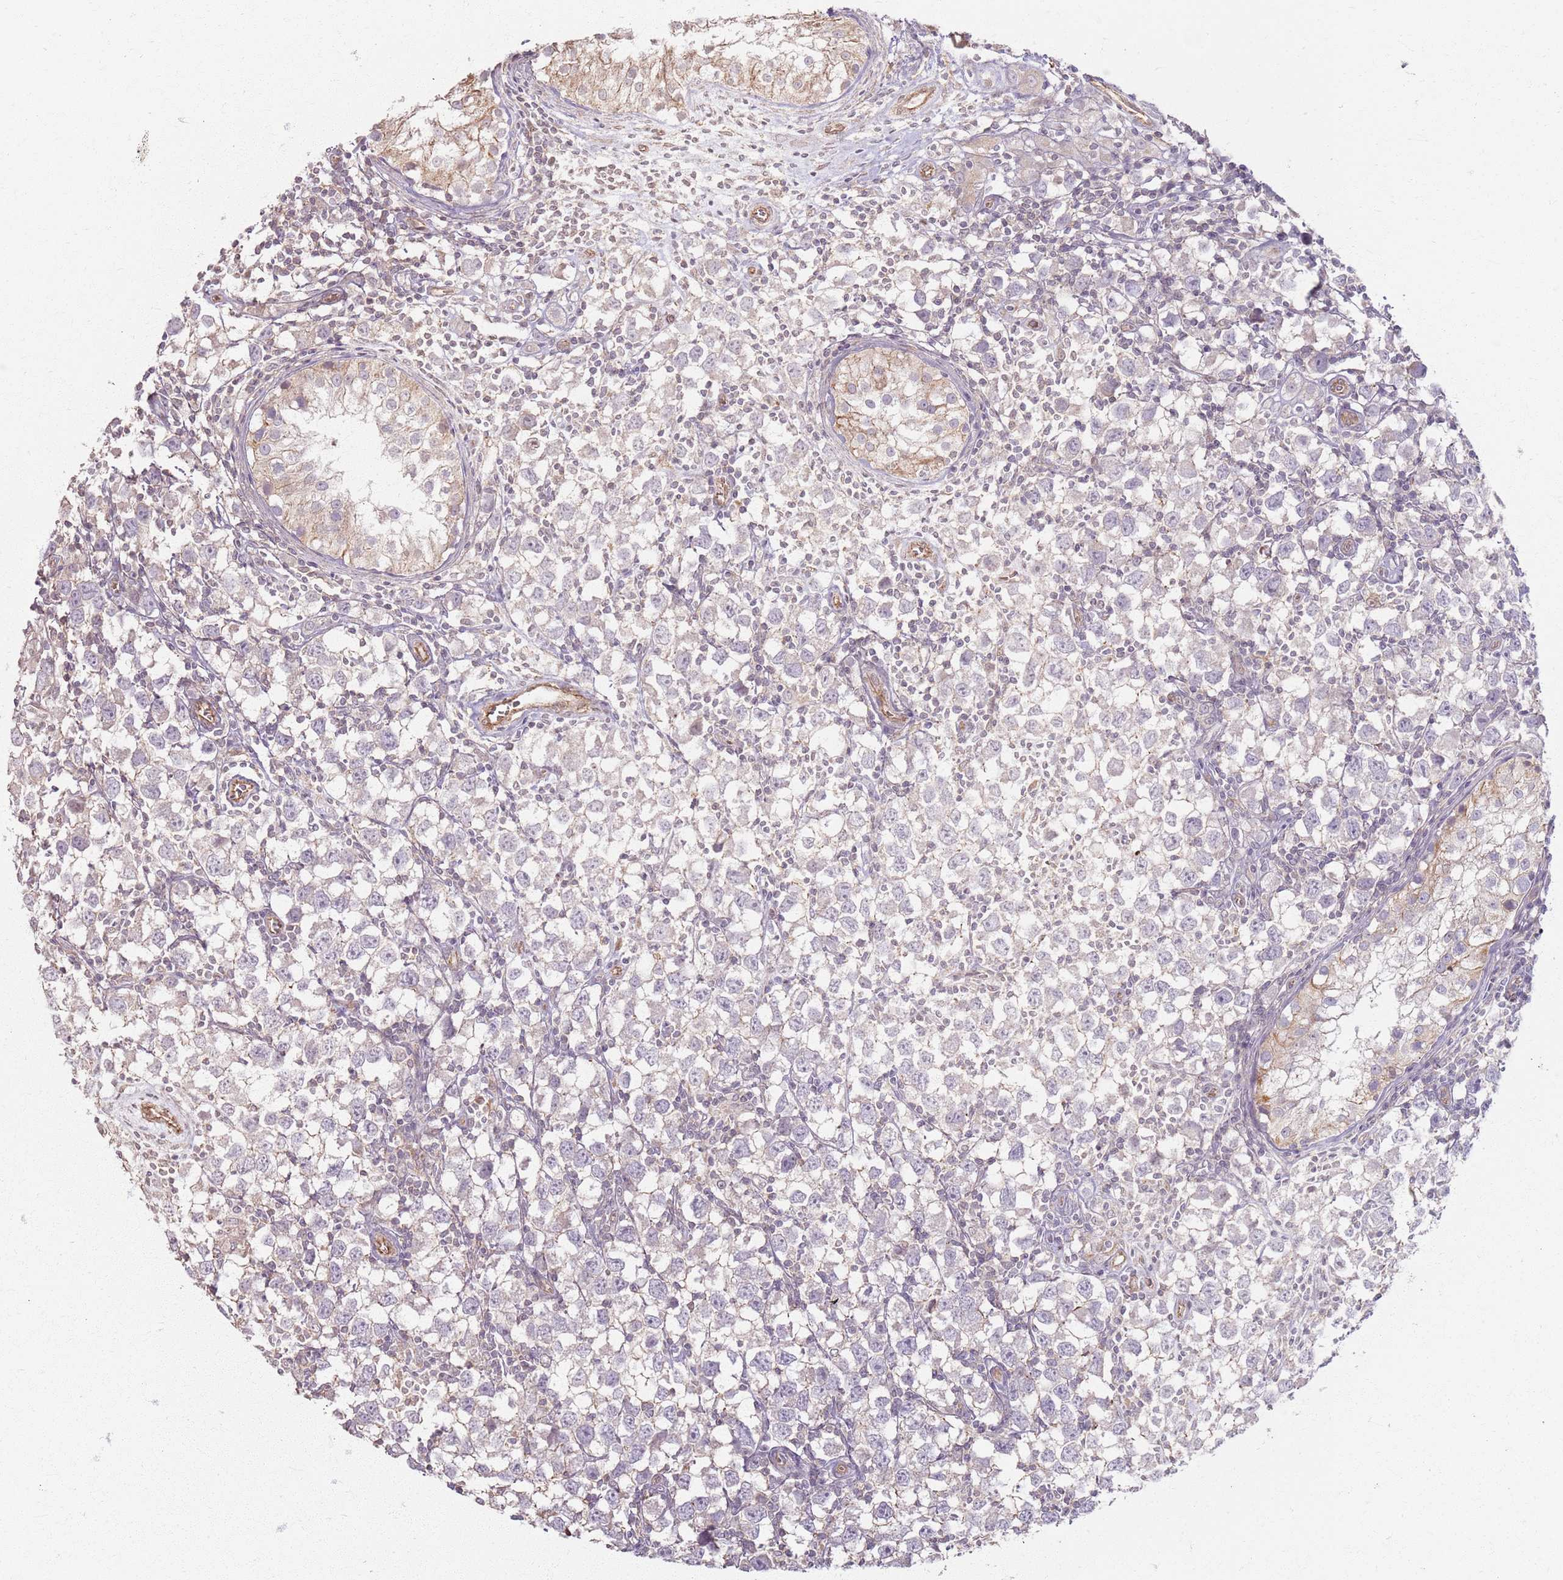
{"staining": {"intensity": "negative", "quantity": "none", "location": "none"}, "tissue": "testis cancer", "cell_type": "Tumor cells", "image_type": "cancer", "snomed": [{"axis": "morphology", "description": "Seminoma, NOS"}, {"axis": "morphology", "description": "Carcinoma, Embryonal, NOS"}, {"axis": "topography", "description": "Testis"}], "caption": "A high-resolution image shows IHC staining of testis seminoma, which shows no significant staining in tumor cells.", "gene": "KCNA5", "patient": {"sex": "male", "age": 29}}